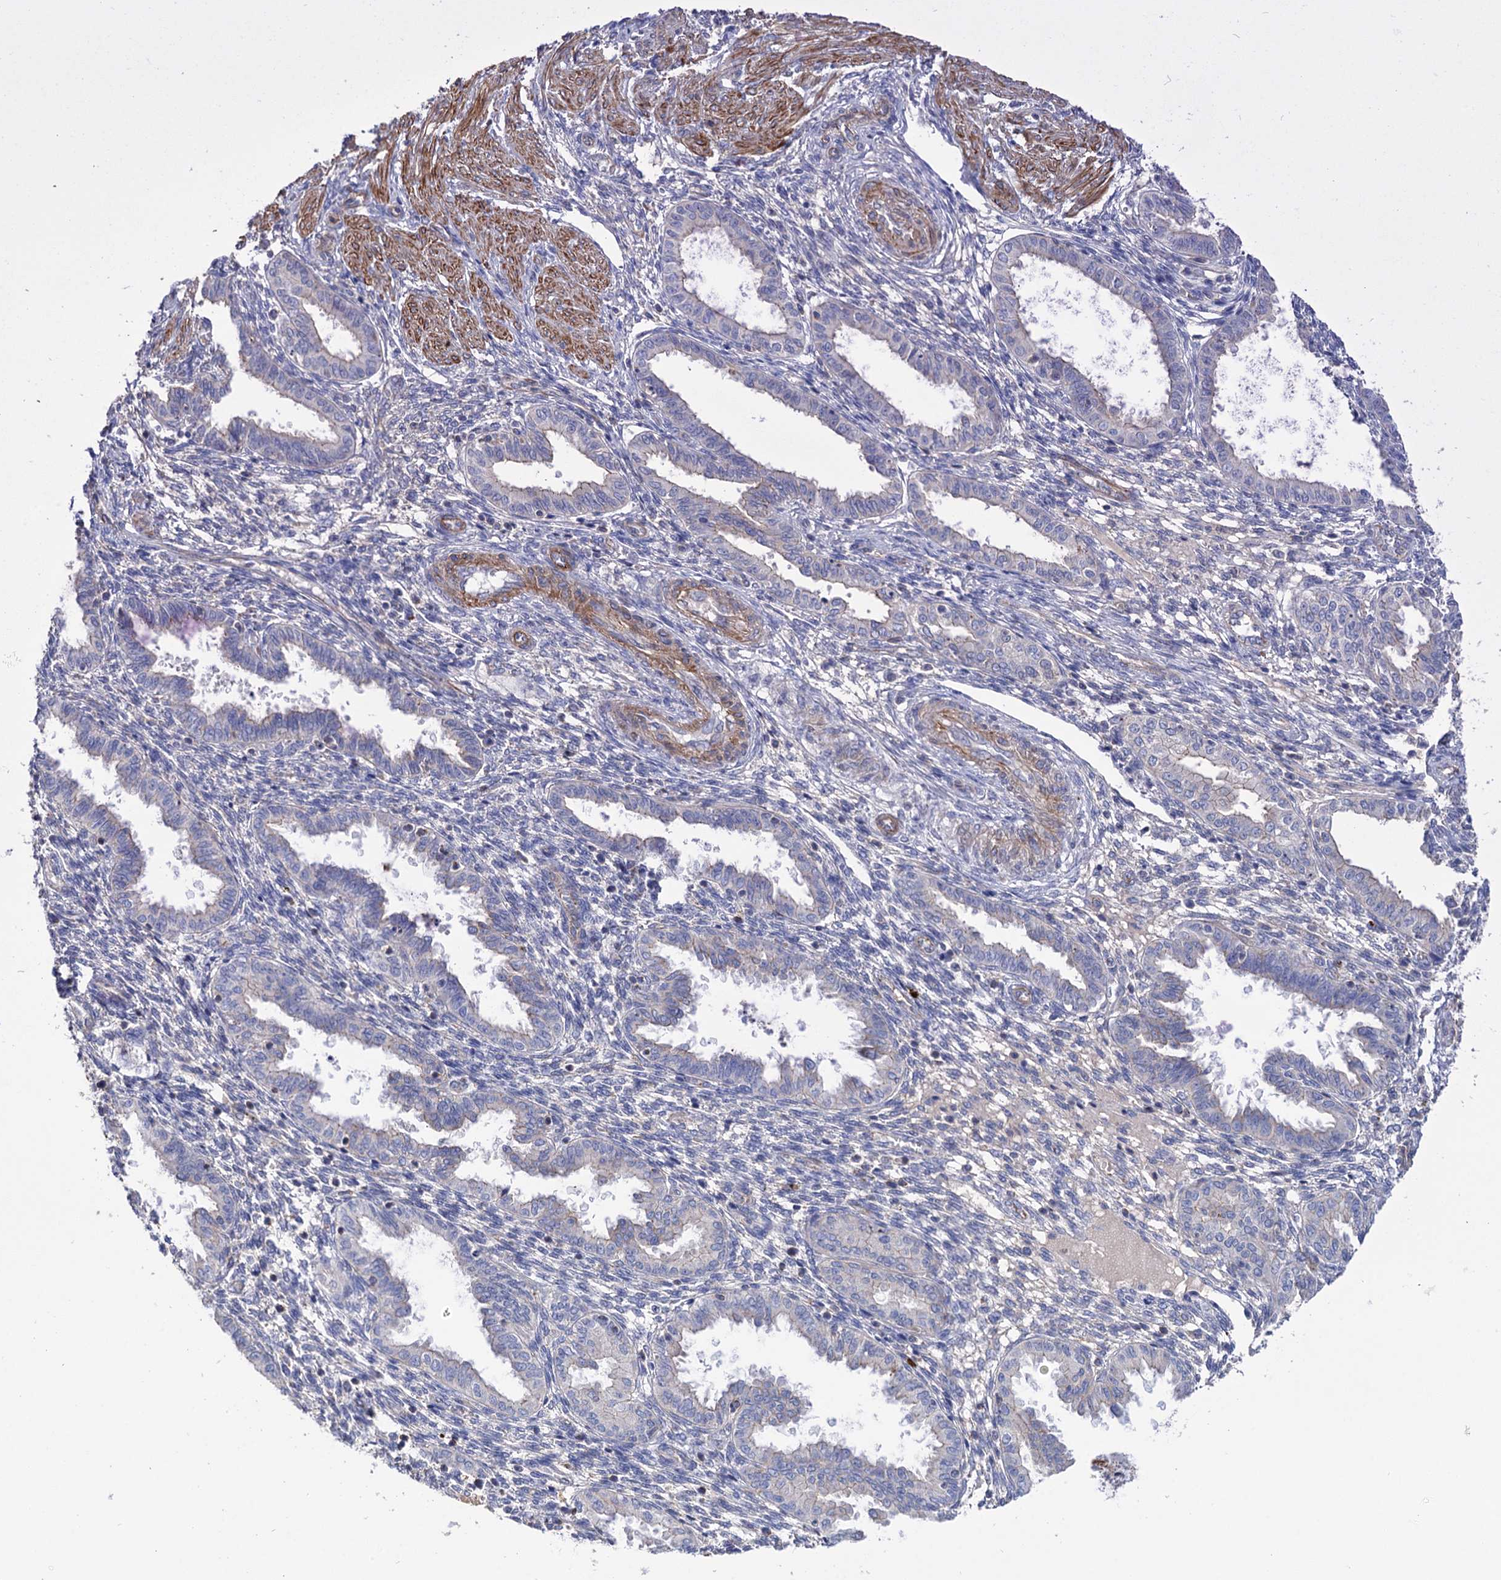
{"staining": {"intensity": "negative", "quantity": "none", "location": "none"}, "tissue": "endometrium", "cell_type": "Cells in endometrial stroma", "image_type": "normal", "snomed": [{"axis": "morphology", "description": "Normal tissue, NOS"}, {"axis": "topography", "description": "Endometrium"}], "caption": "Immunohistochemistry (IHC) image of unremarkable endometrium: human endometrium stained with DAB (3,3'-diaminobenzidine) demonstrates no significant protein expression in cells in endometrial stroma.", "gene": "NUDCD2", "patient": {"sex": "female", "age": 33}}